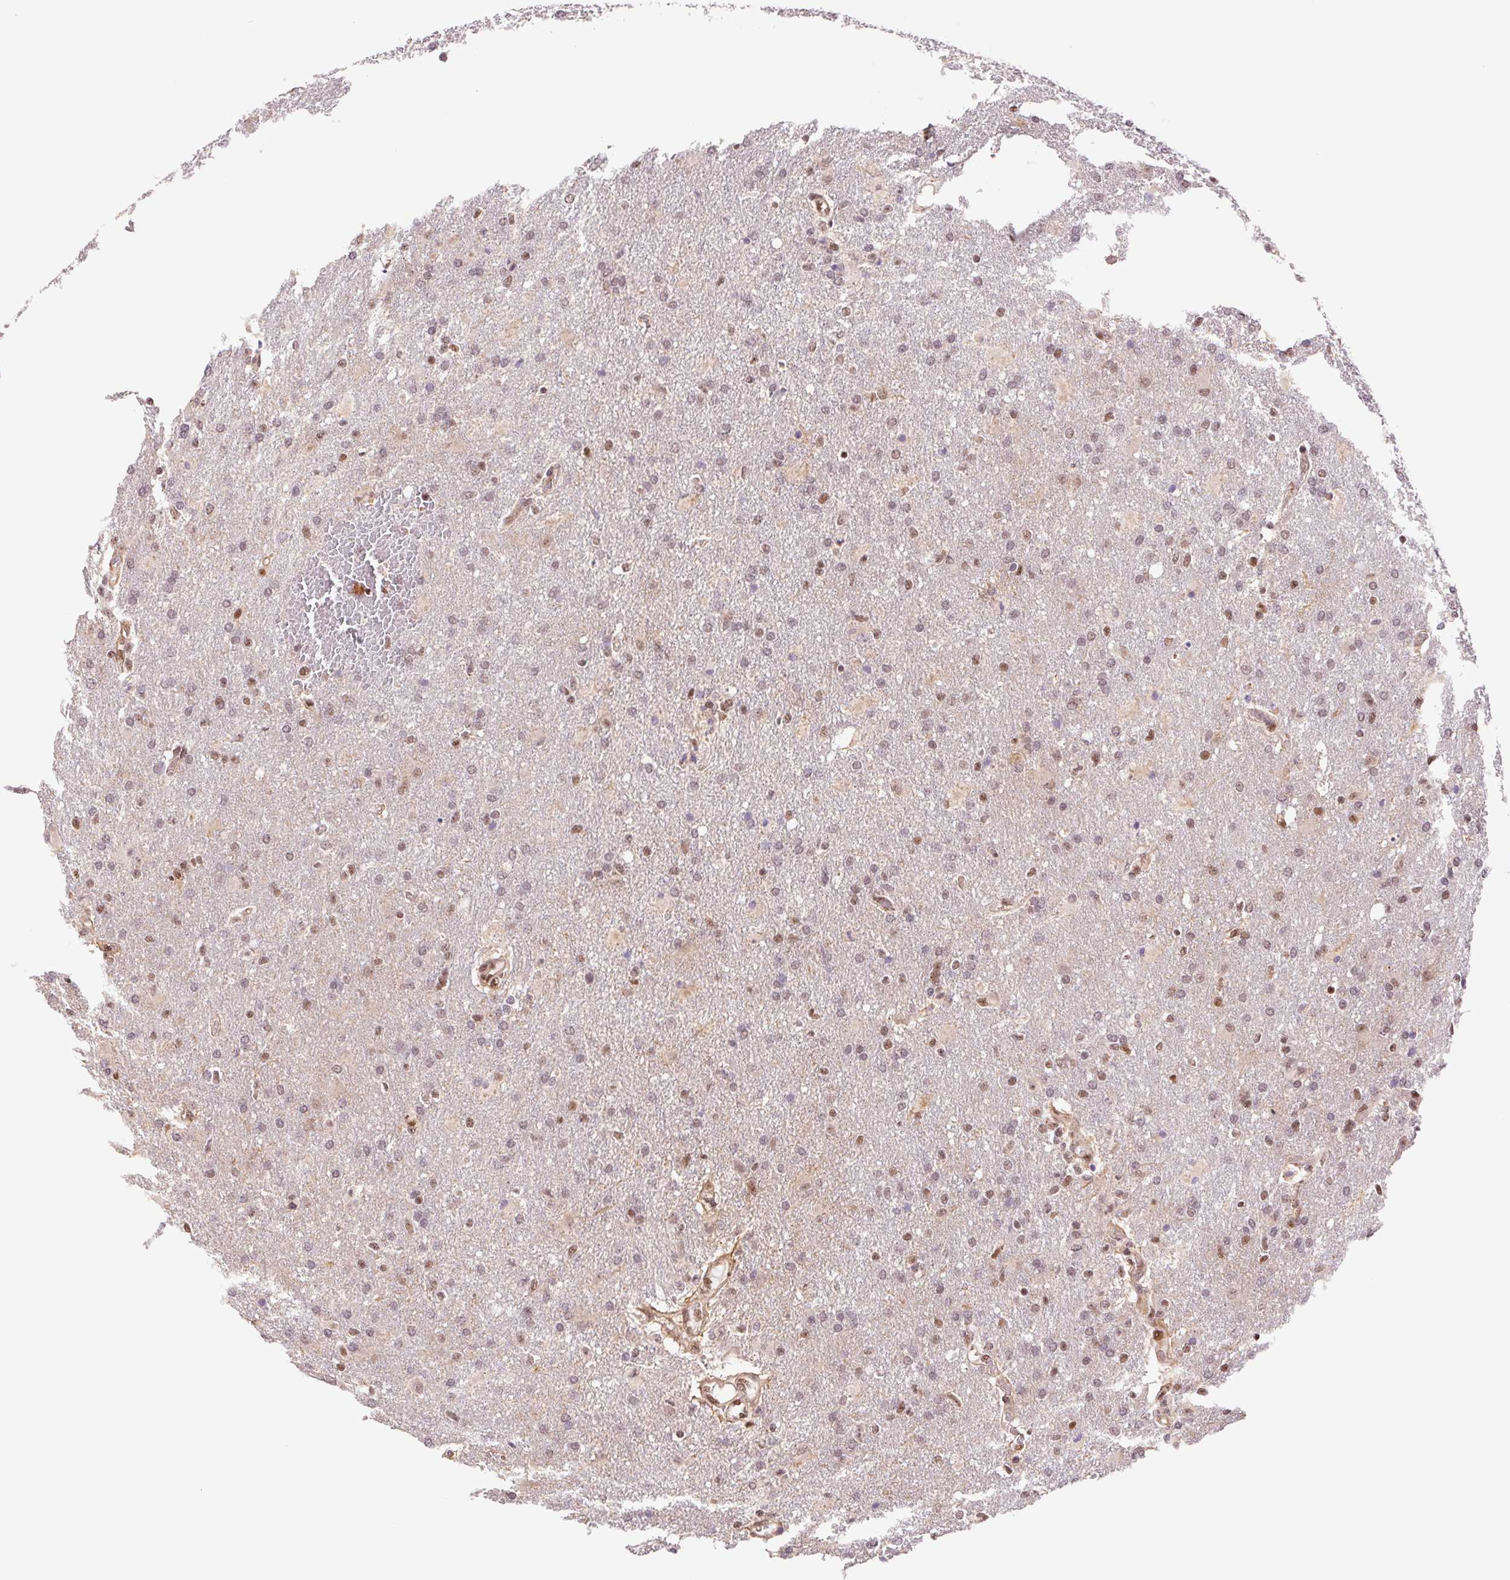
{"staining": {"intensity": "weak", "quantity": "25%-75%", "location": "nuclear"}, "tissue": "glioma", "cell_type": "Tumor cells", "image_type": "cancer", "snomed": [{"axis": "morphology", "description": "Glioma, malignant, High grade"}, {"axis": "topography", "description": "Brain"}], "caption": "Glioma tissue shows weak nuclear expression in approximately 25%-75% of tumor cells, visualized by immunohistochemistry.", "gene": "CWC25", "patient": {"sex": "male", "age": 68}}